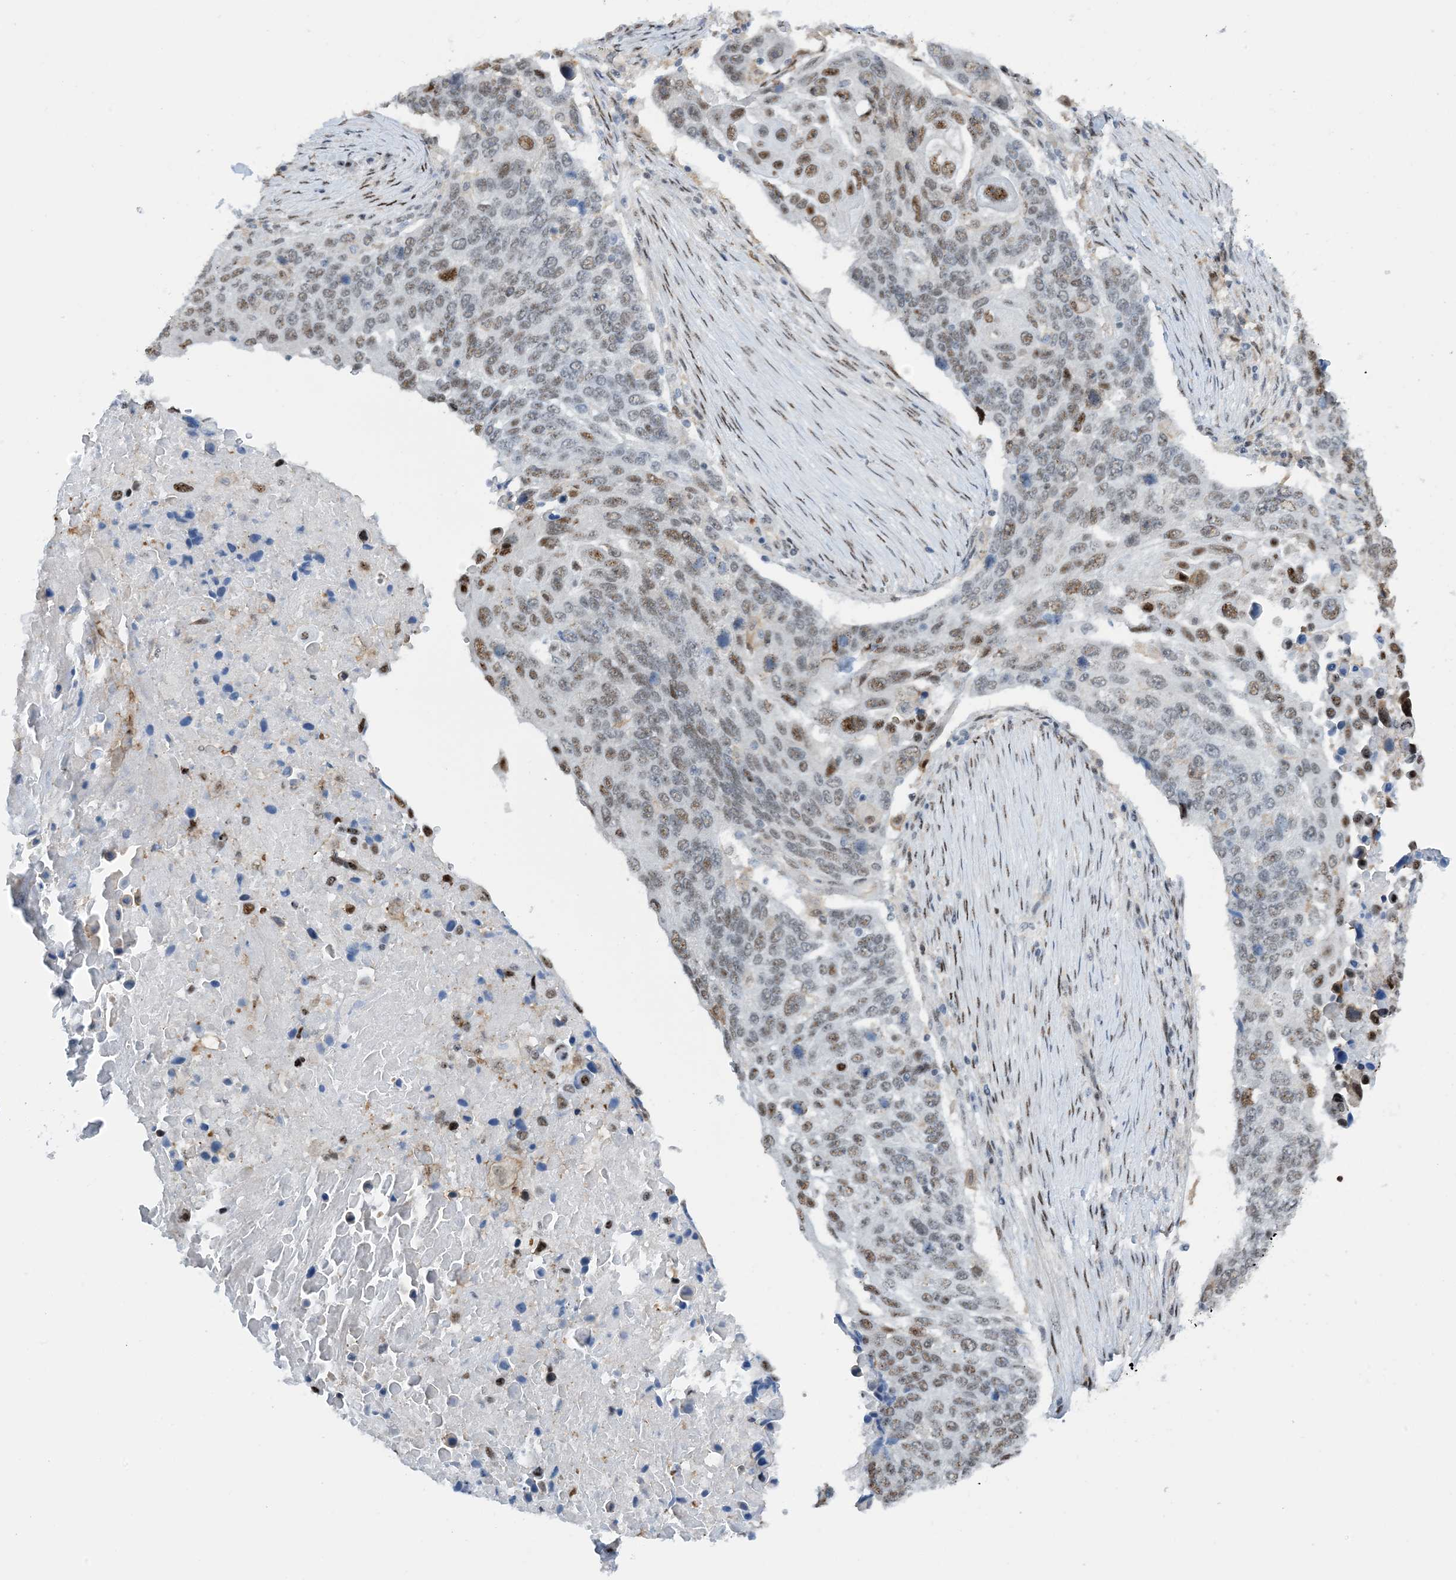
{"staining": {"intensity": "moderate", "quantity": "25%-75%", "location": "nuclear"}, "tissue": "lung cancer", "cell_type": "Tumor cells", "image_type": "cancer", "snomed": [{"axis": "morphology", "description": "Squamous cell carcinoma, NOS"}, {"axis": "topography", "description": "Lung"}], "caption": "Lung cancer stained with DAB immunohistochemistry (IHC) exhibits medium levels of moderate nuclear expression in about 25%-75% of tumor cells.", "gene": "HEMK1", "patient": {"sex": "male", "age": 66}}